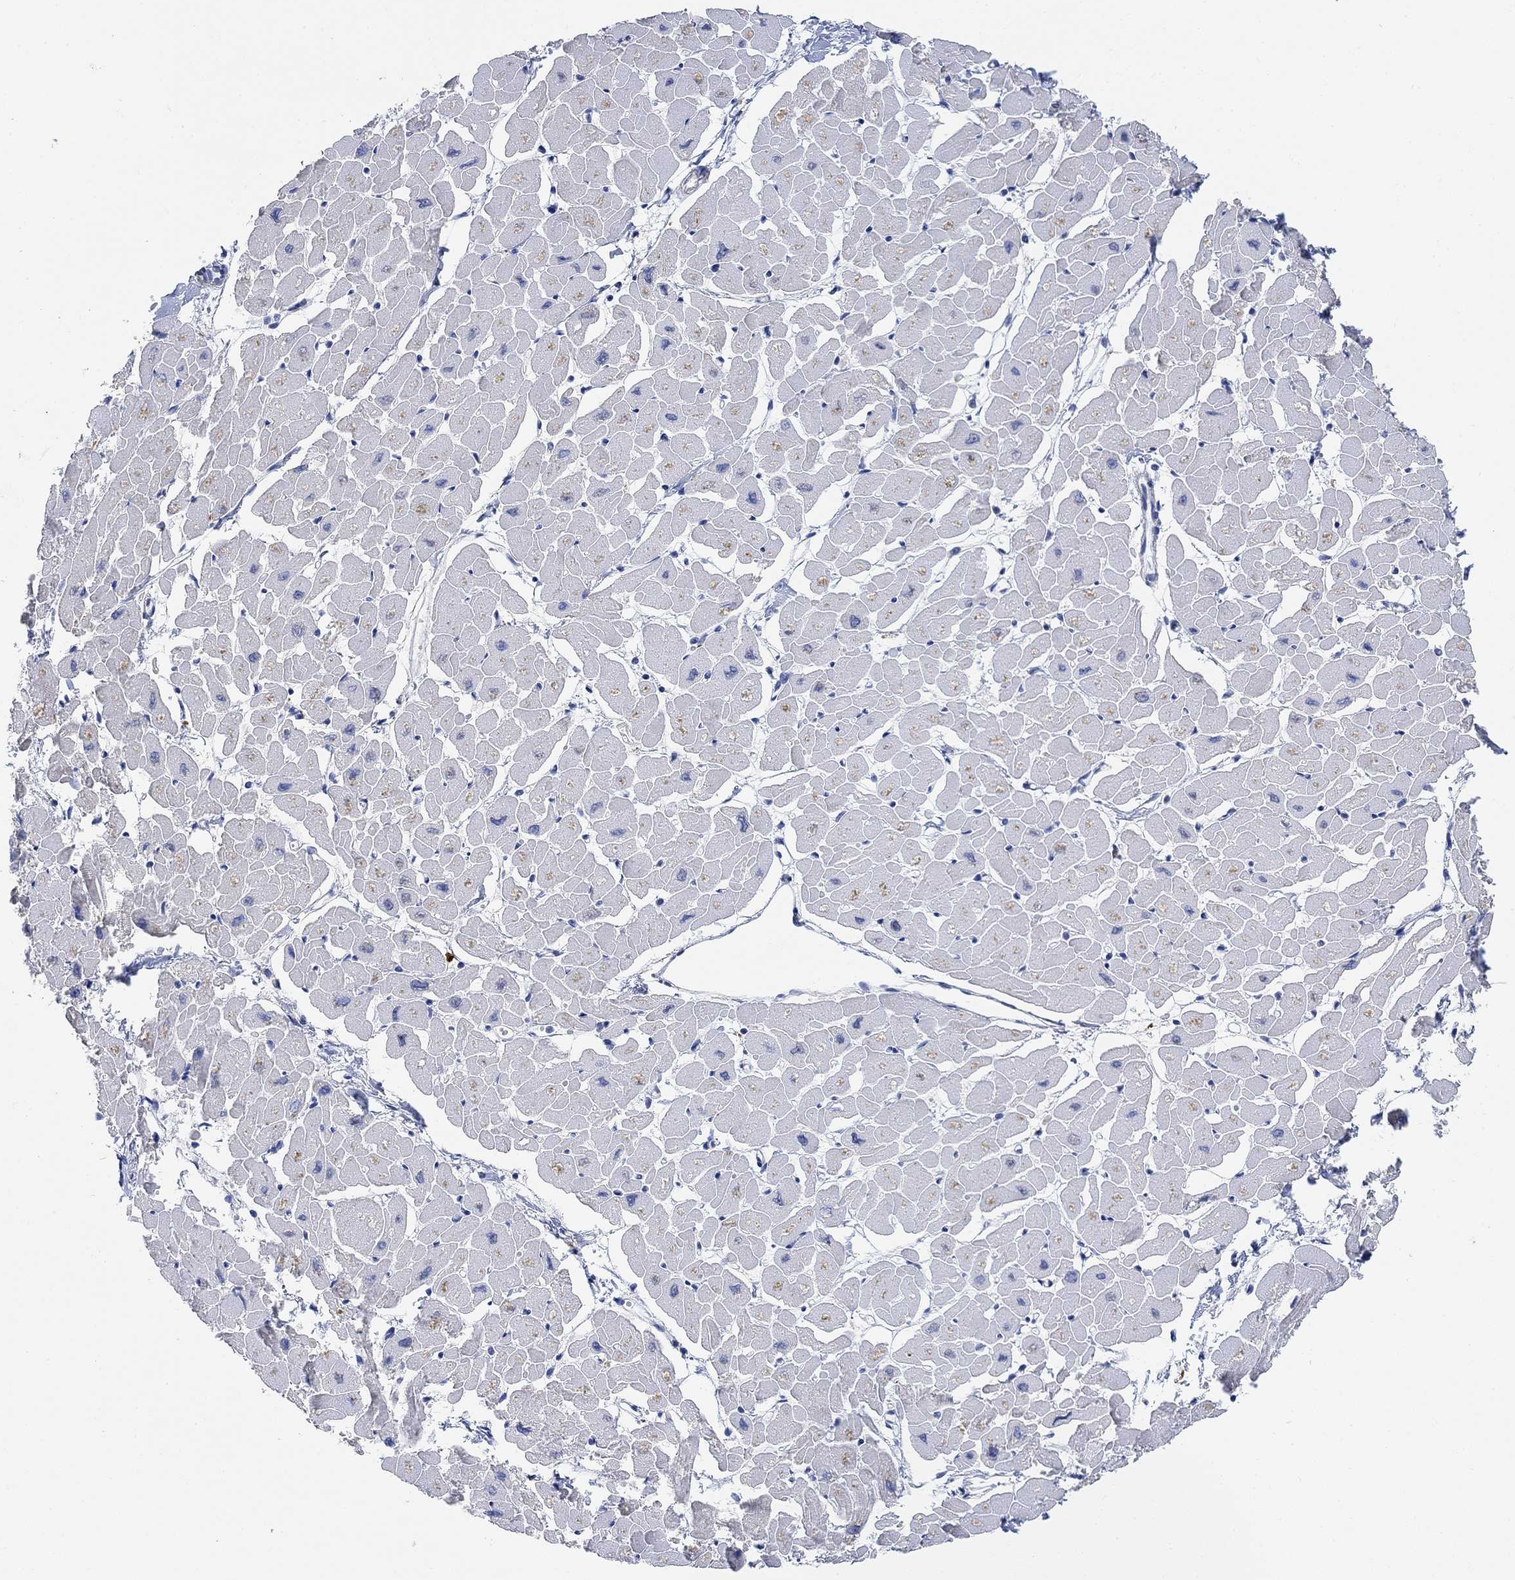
{"staining": {"intensity": "negative", "quantity": "none", "location": "none"}, "tissue": "heart muscle", "cell_type": "Cardiomyocytes", "image_type": "normal", "snomed": [{"axis": "morphology", "description": "Normal tissue, NOS"}, {"axis": "topography", "description": "Heart"}], "caption": "Image shows no protein expression in cardiomyocytes of benign heart muscle.", "gene": "RIMS1", "patient": {"sex": "male", "age": 57}}